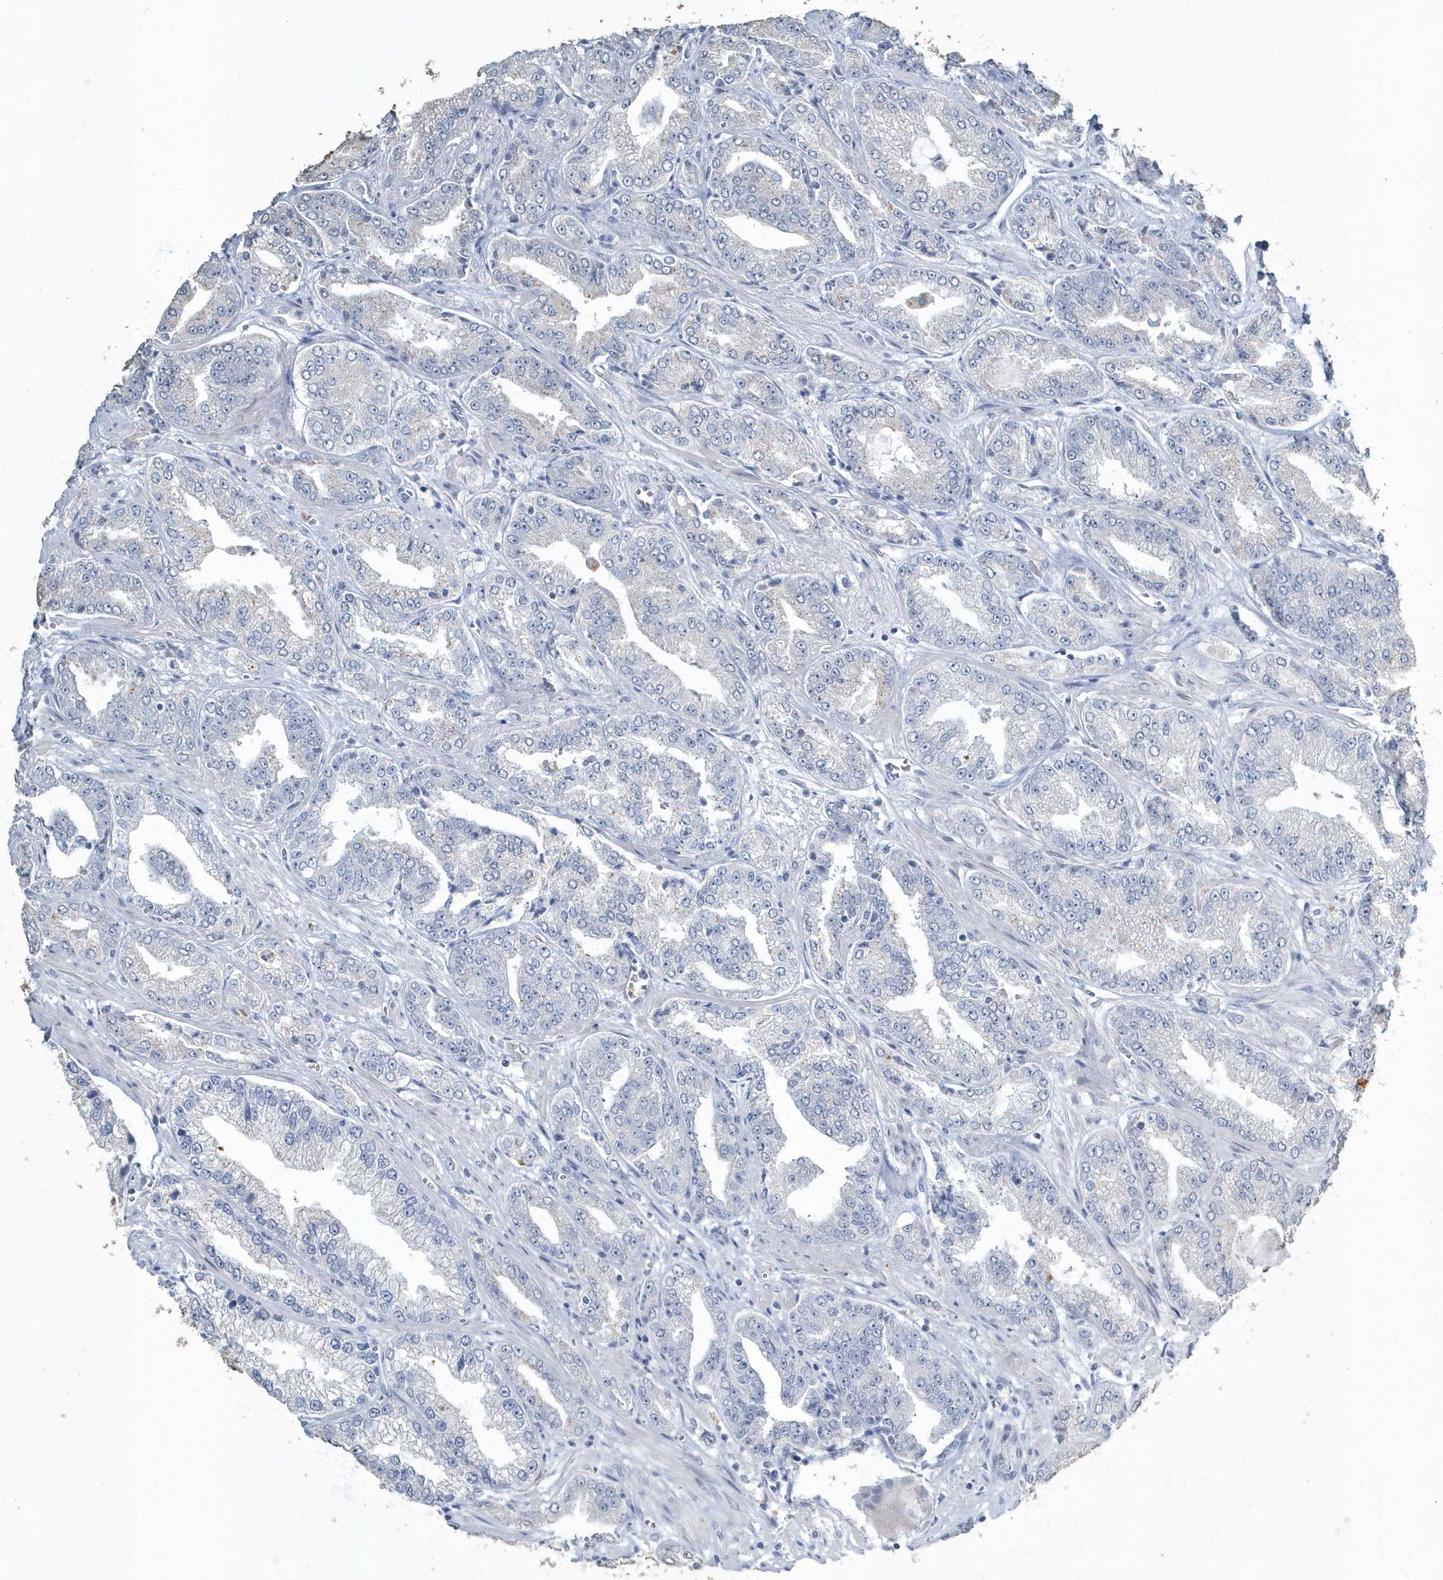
{"staining": {"intensity": "negative", "quantity": "none", "location": "none"}, "tissue": "prostate cancer", "cell_type": "Tumor cells", "image_type": "cancer", "snomed": [{"axis": "morphology", "description": "Adenocarcinoma, High grade"}, {"axis": "topography", "description": "Prostate"}], "caption": "DAB immunohistochemical staining of prostate cancer exhibits no significant staining in tumor cells. Brightfield microscopy of immunohistochemistry (IHC) stained with DAB (3,3'-diaminobenzidine) (brown) and hematoxylin (blue), captured at high magnification.", "gene": "MYOT", "patient": {"sex": "male", "age": 71}}